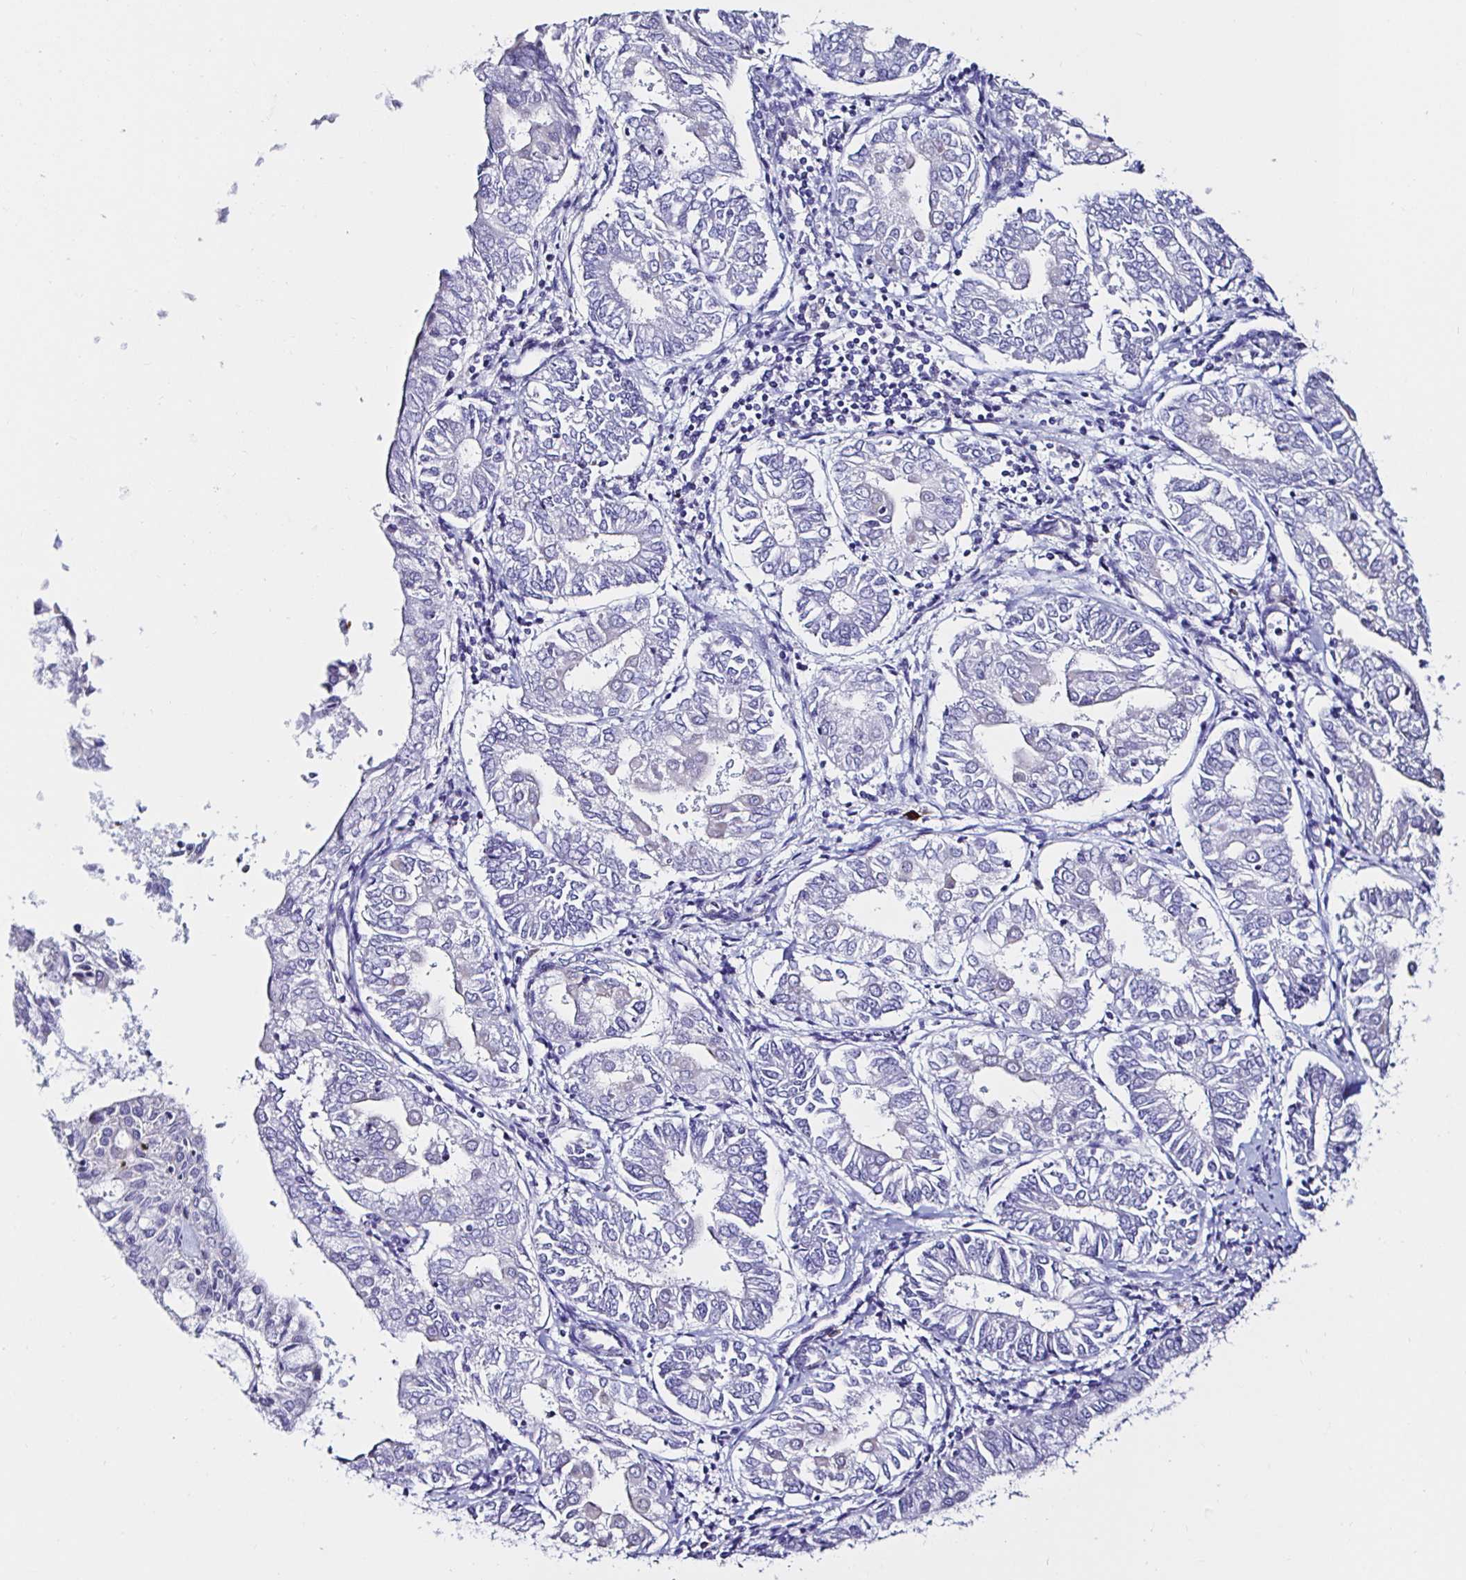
{"staining": {"intensity": "negative", "quantity": "none", "location": "none"}, "tissue": "endometrial cancer", "cell_type": "Tumor cells", "image_type": "cancer", "snomed": [{"axis": "morphology", "description": "Adenocarcinoma, NOS"}, {"axis": "topography", "description": "Endometrium"}], "caption": "The histopathology image shows no significant staining in tumor cells of endometrial cancer (adenocarcinoma). The staining was performed using DAB (3,3'-diaminobenzidine) to visualize the protein expression in brown, while the nuclei were stained in blue with hematoxylin (Magnification: 20x).", "gene": "VSIG2", "patient": {"sex": "female", "age": 68}}